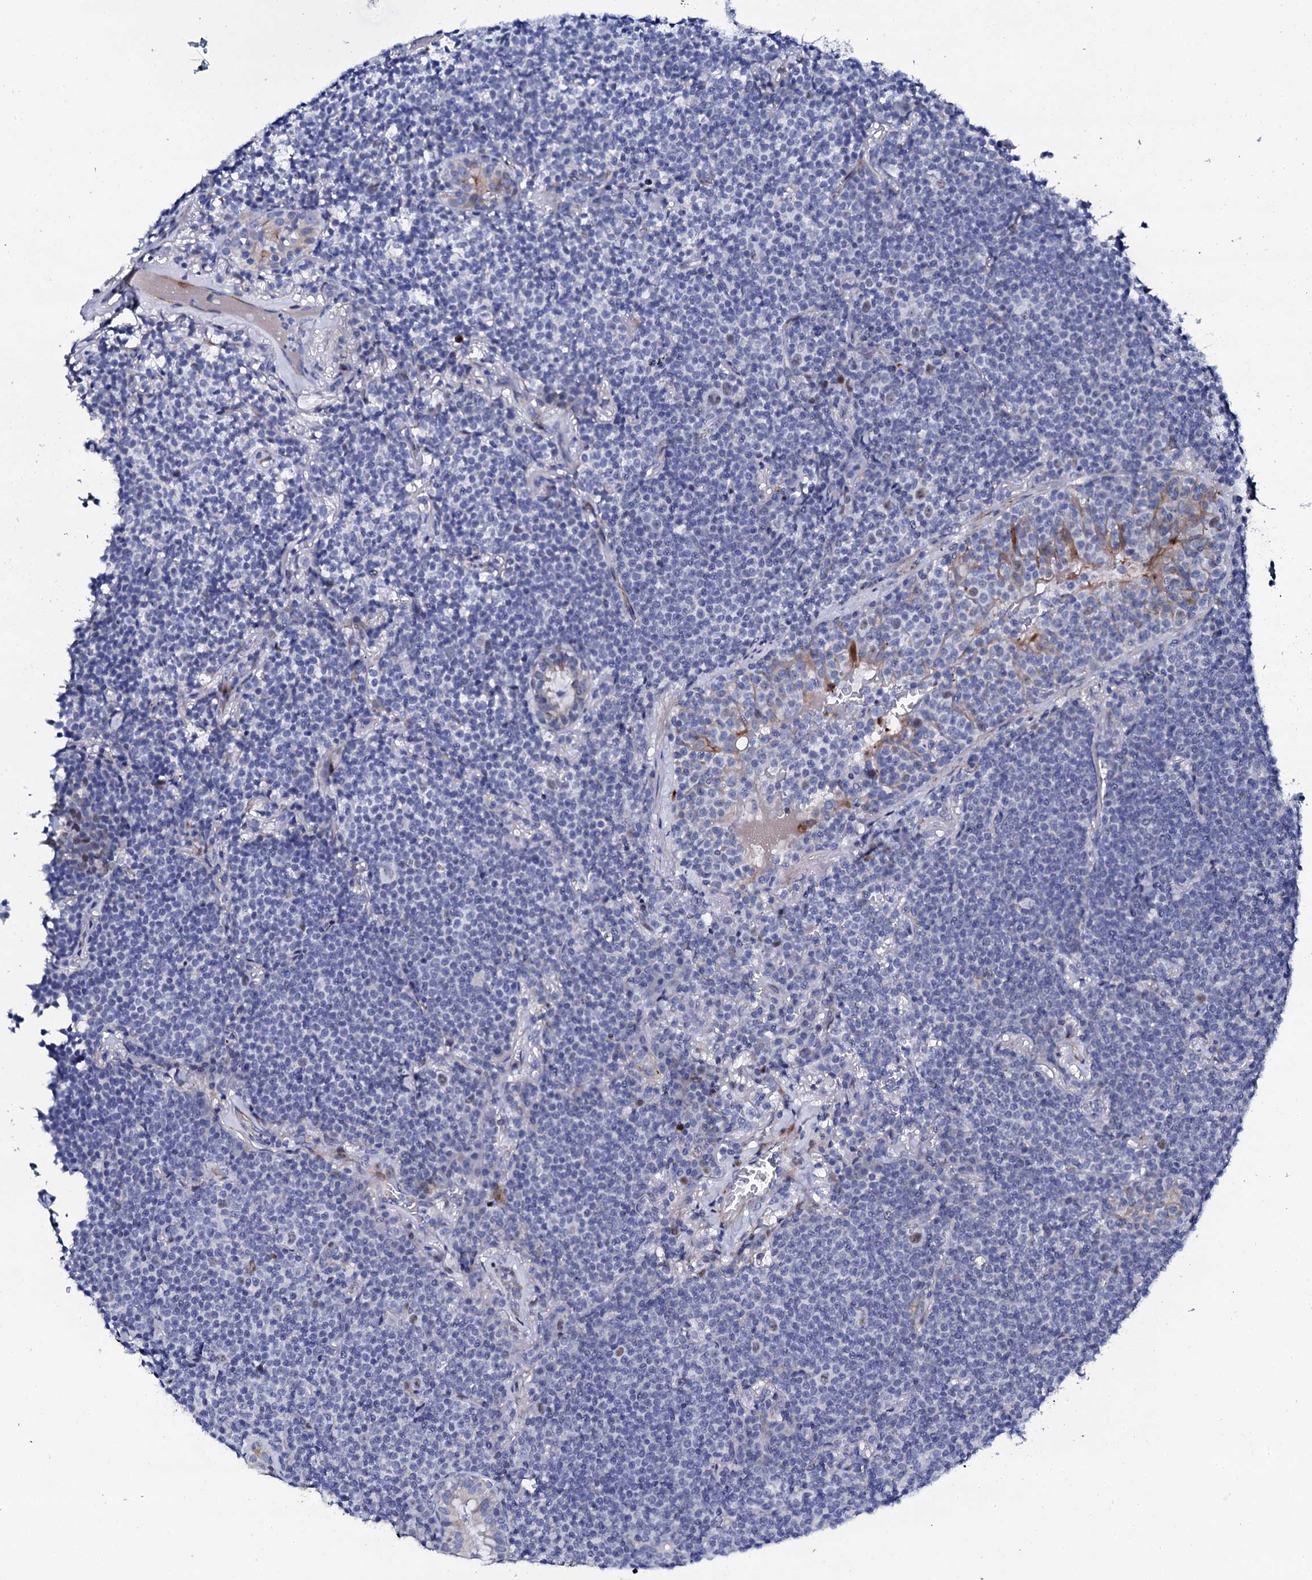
{"staining": {"intensity": "negative", "quantity": "none", "location": "none"}, "tissue": "lymphoma", "cell_type": "Tumor cells", "image_type": "cancer", "snomed": [{"axis": "morphology", "description": "Malignant lymphoma, non-Hodgkin's type, Low grade"}, {"axis": "topography", "description": "Lung"}], "caption": "The IHC histopathology image has no significant staining in tumor cells of lymphoma tissue. (Immunohistochemistry (ihc), brightfield microscopy, high magnification).", "gene": "NUDT13", "patient": {"sex": "female", "age": 71}}